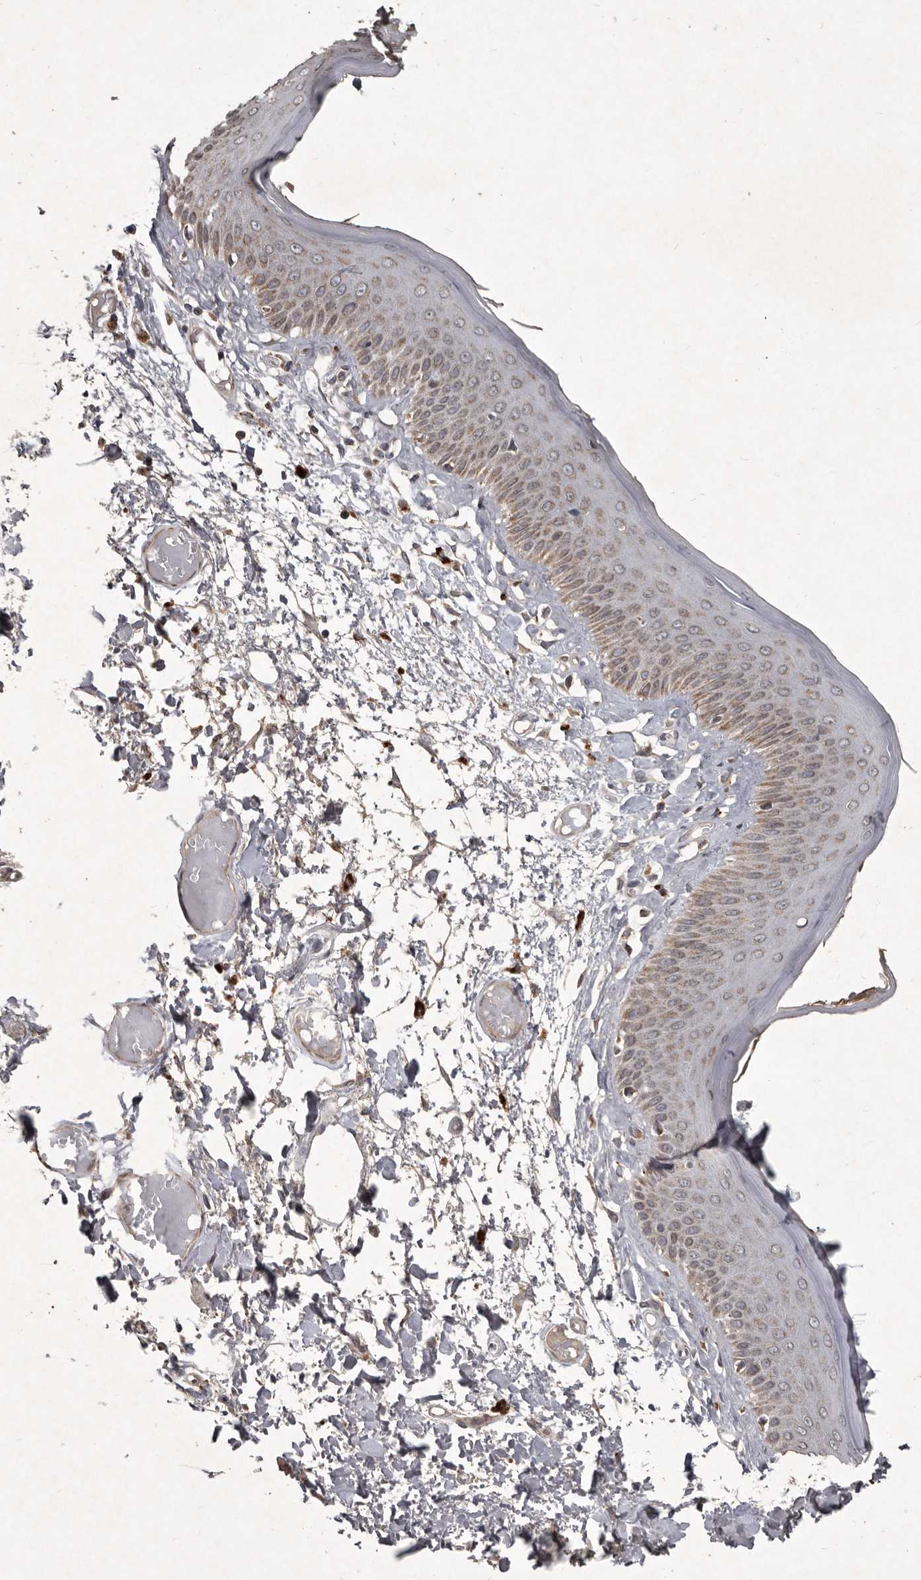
{"staining": {"intensity": "moderate", "quantity": ">75%", "location": "cytoplasmic/membranous"}, "tissue": "skin", "cell_type": "Epidermal cells", "image_type": "normal", "snomed": [{"axis": "morphology", "description": "Normal tissue, NOS"}, {"axis": "topography", "description": "Vulva"}], "caption": "Protein expression analysis of benign skin exhibits moderate cytoplasmic/membranous staining in approximately >75% of epidermal cells.", "gene": "MRPS15", "patient": {"sex": "female", "age": 73}}